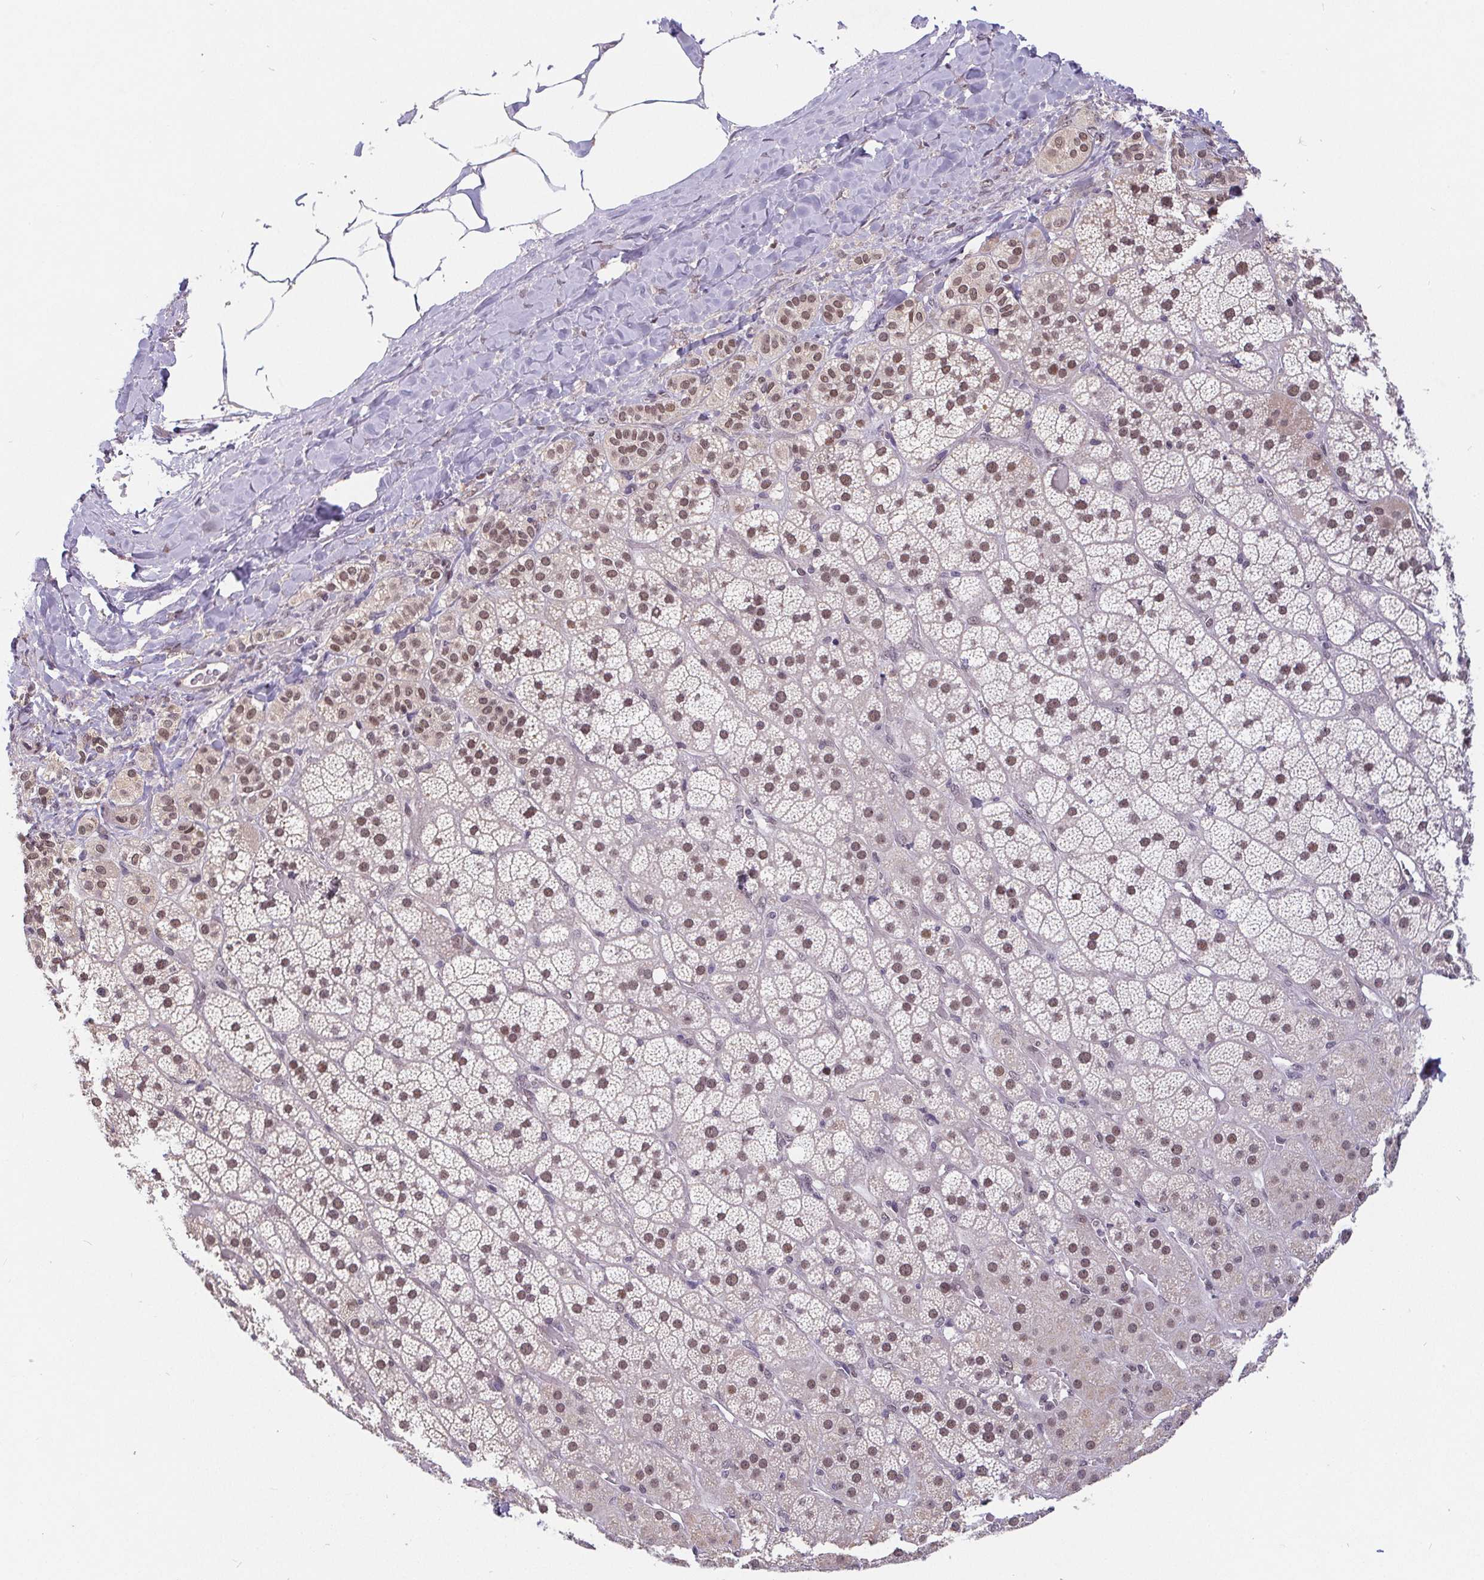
{"staining": {"intensity": "moderate", "quantity": ">75%", "location": "nuclear"}, "tissue": "adrenal gland", "cell_type": "Glandular cells", "image_type": "normal", "snomed": [{"axis": "morphology", "description": "Normal tissue, NOS"}, {"axis": "topography", "description": "Adrenal gland"}], "caption": "This micrograph demonstrates immunohistochemistry (IHC) staining of unremarkable adrenal gland, with medium moderate nuclear staining in approximately >75% of glandular cells.", "gene": "POU2F1", "patient": {"sex": "male", "age": 57}}